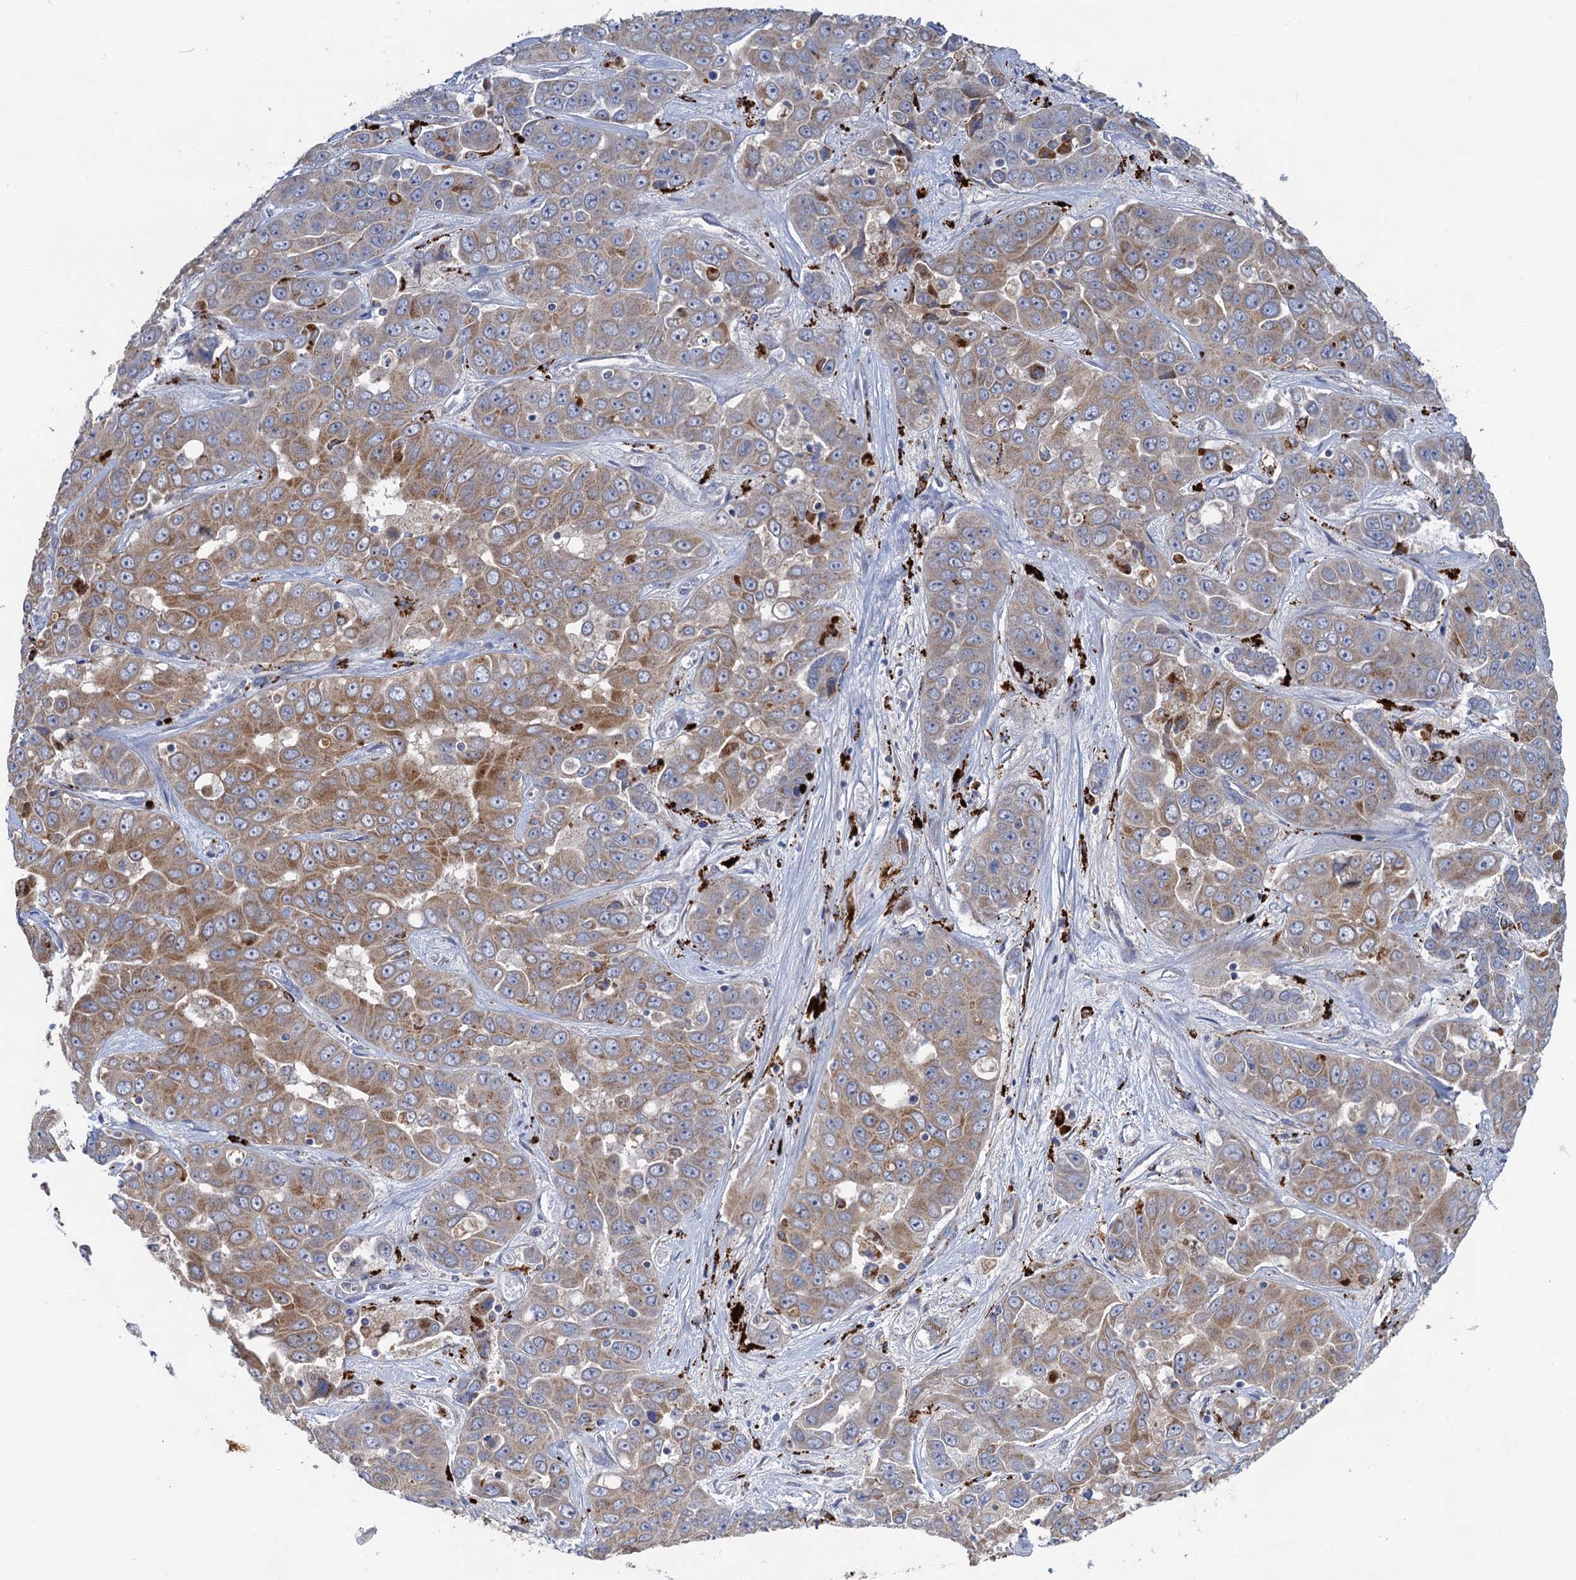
{"staining": {"intensity": "moderate", "quantity": "25%-75%", "location": "cytoplasmic/membranous"}, "tissue": "liver cancer", "cell_type": "Tumor cells", "image_type": "cancer", "snomed": [{"axis": "morphology", "description": "Cholangiocarcinoma"}, {"axis": "topography", "description": "Liver"}], "caption": "The image reveals immunohistochemical staining of liver cancer. There is moderate cytoplasmic/membranous positivity is identified in about 25%-75% of tumor cells.", "gene": "ANKS3", "patient": {"sex": "female", "age": 52}}